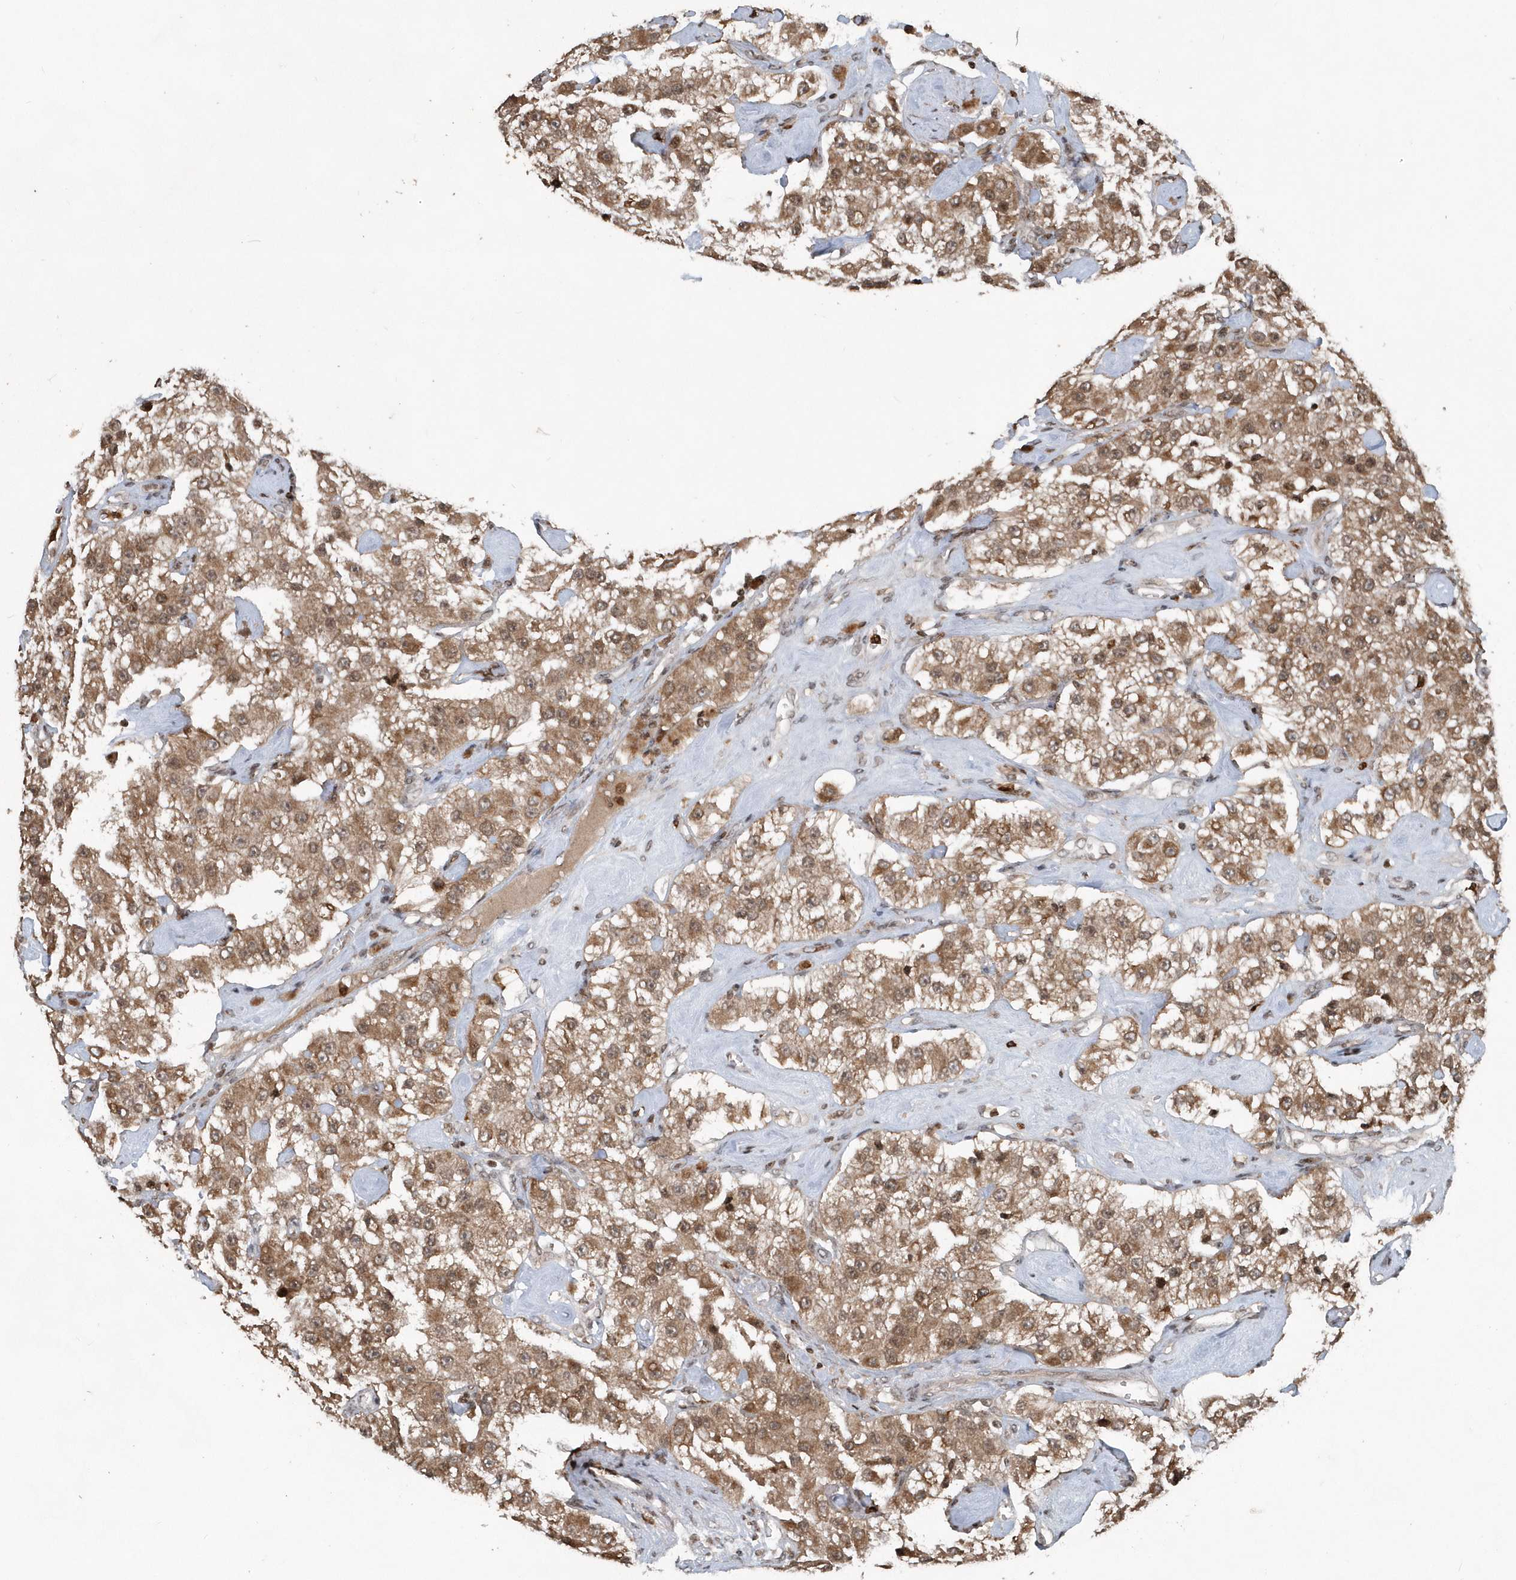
{"staining": {"intensity": "moderate", "quantity": ">75%", "location": "cytoplasmic/membranous,nuclear"}, "tissue": "carcinoid", "cell_type": "Tumor cells", "image_type": "cancer", "snomed": [{"axis": "morphology", "description": "Carcinoid, malignant, NOS"}, {"axis": "topography", "description": "Pancreas"}], "caption": "Immunohistochemical staining of human malignant carcinoid reveals medium levels of moderate cytoplasmic/membranous and nuclear positivity in approximately >75% of tumor cells.", "gene": "EIF2B1", "patient": {"sex": "male", "age": 41}}